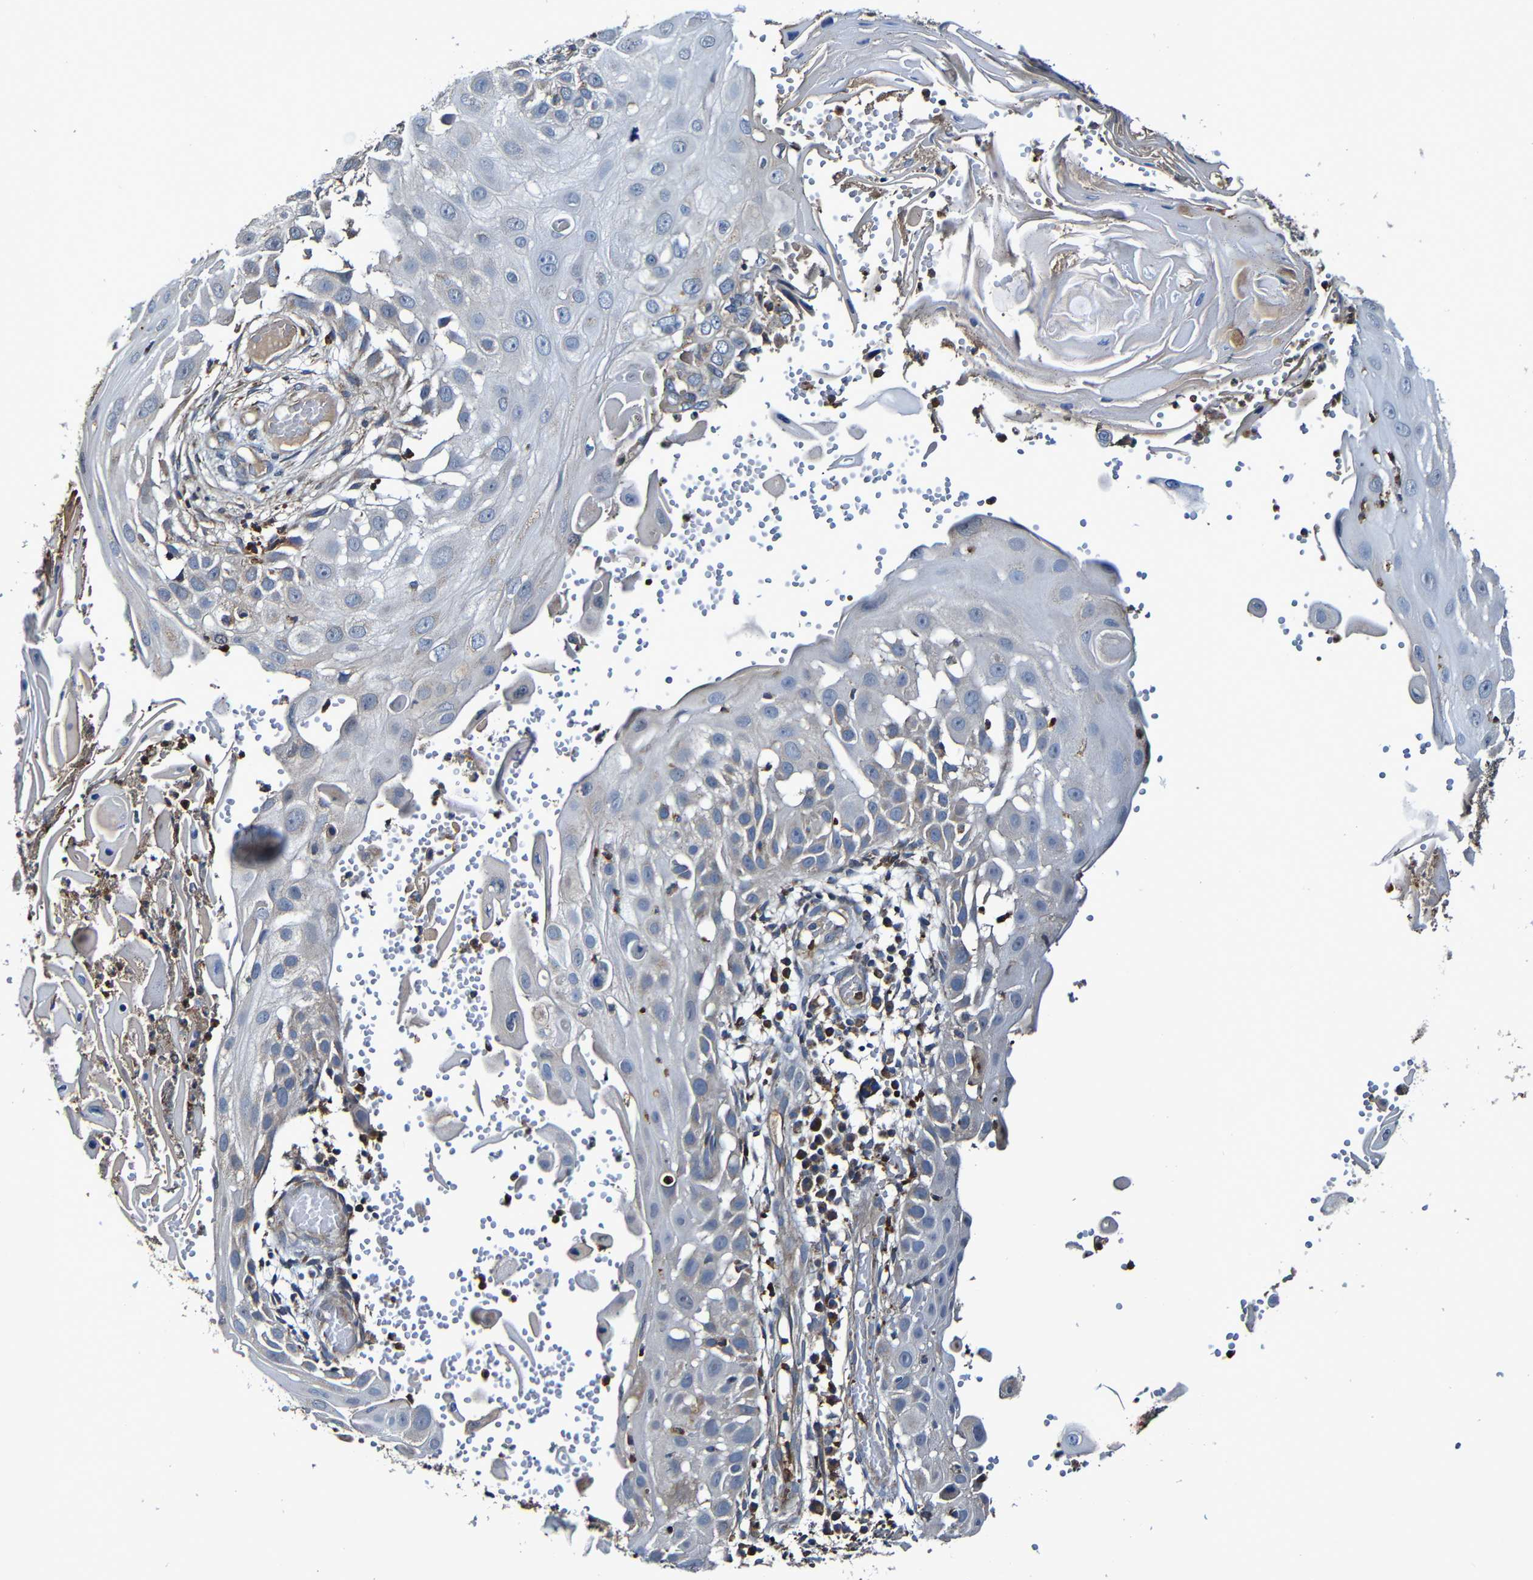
{"staining": {"intensity": "negative", "quantity": "none", "location": "none"}, "tissue": "skin cancer", "cell_type": "Tumor cells", "image_type": "cancer", "snomed": [{"axis": "morphology", "description": "Squamous cell carcinoma, NOS"}, {"axis": "topography", "description": "Skin"}], "caption": "Protein analysis of skin cancer reveals no significant staining in tumor cells.", "gene": "ADAM15", "patient": {"sex": "female", "age": 44}}